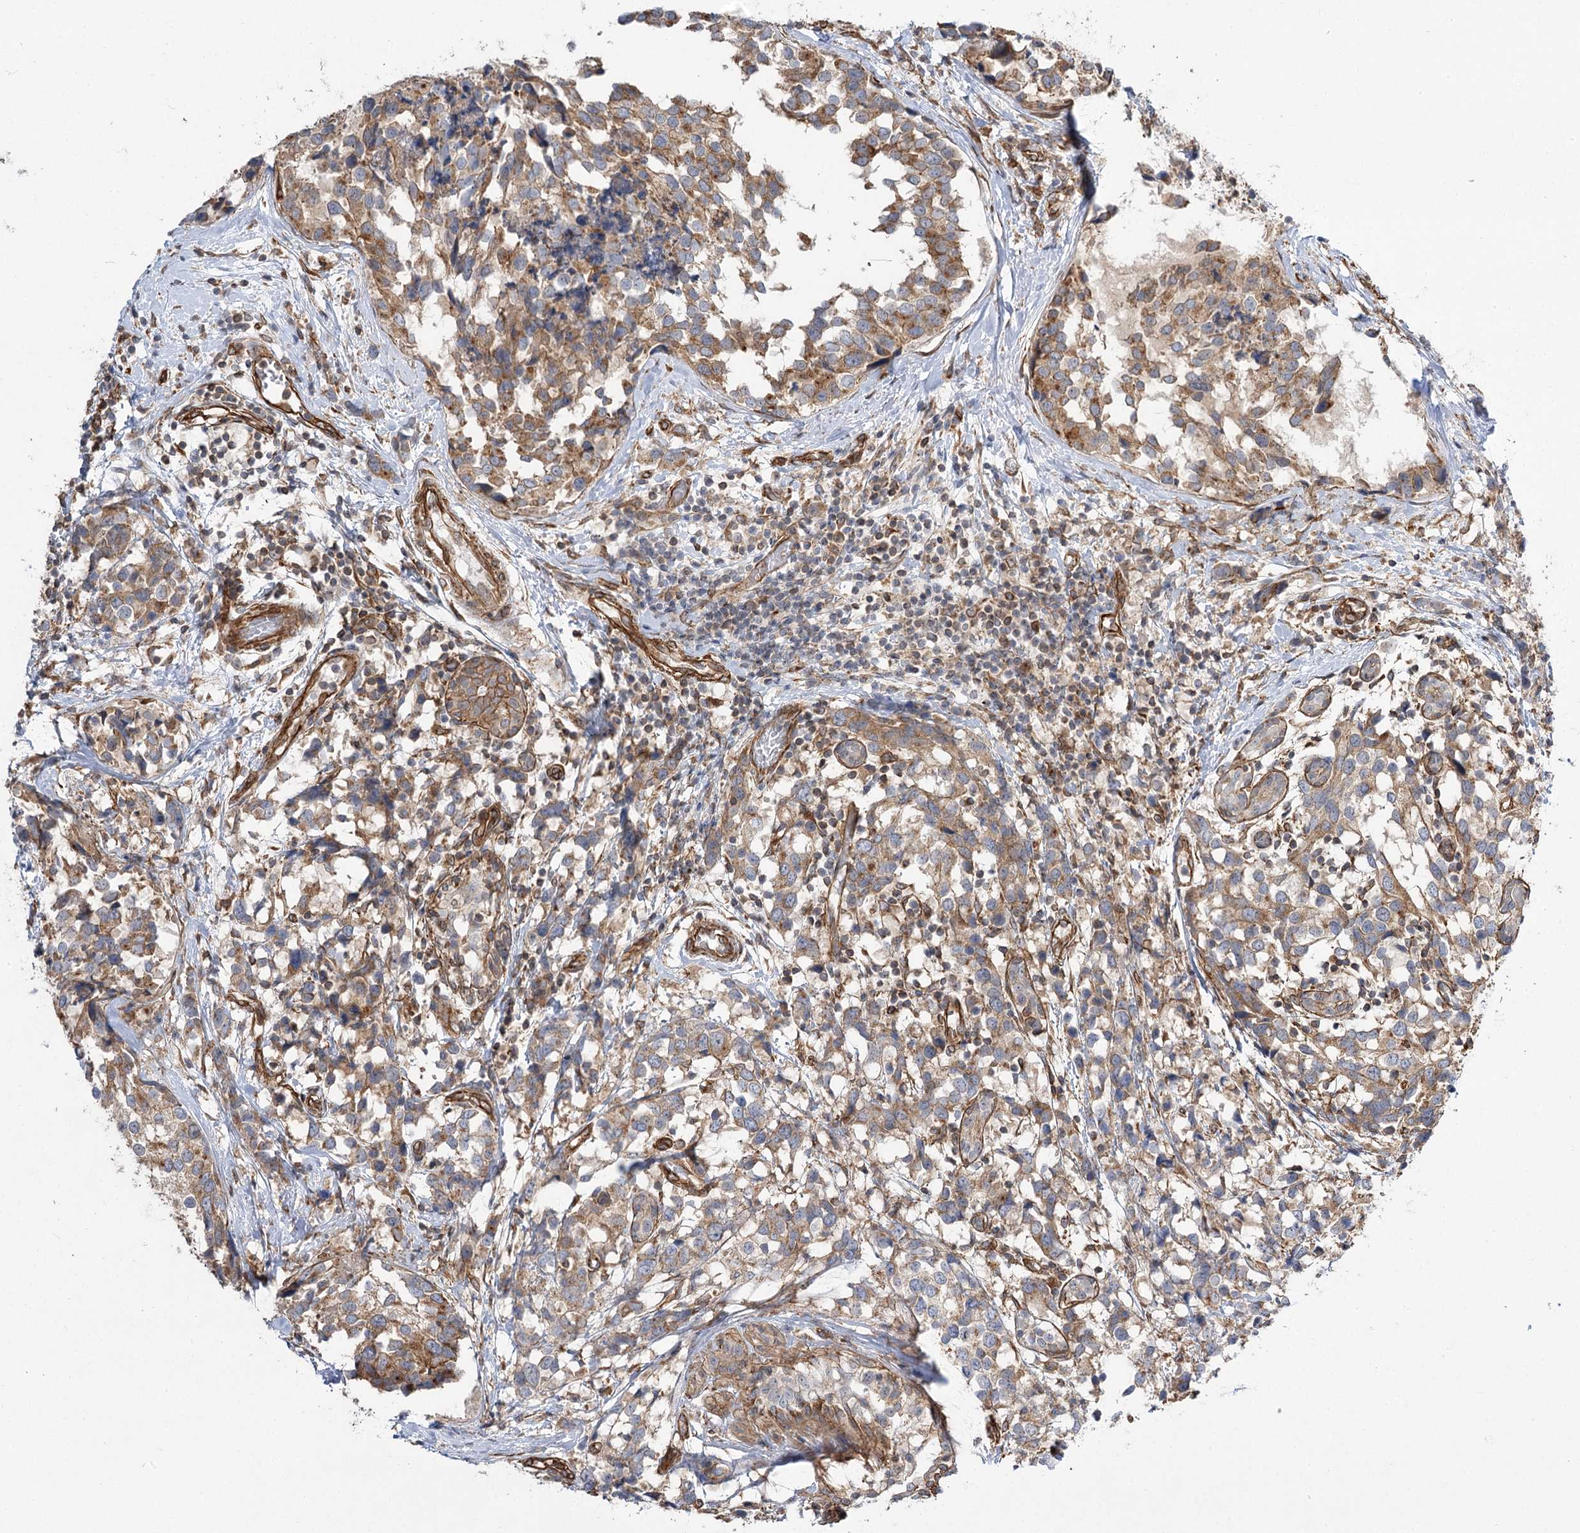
{"staining": {"intensity": "moderate", "quantity": ">75%", "location": "cytoplasmic/membranous"}, "tissue": "breast cancer", "cell_type": "Tumor cells", "image_type": "cancer", "snomed": [{"axis": "morphology", "description": "Lobular carcinoma"}, {"axis": "topography", "description": "Breast"}], "caption": "Protein analysis of lobular carcinoma (breast) tissue shows moderate cytoplasmic/membranous positivity in approximately >75% of tumor cells. Ihc stains the protein of interest in brown and the nuclei are stained blue.", "gene": "SH3BP5L", "patient": {"sex": "female", "age": 59}}